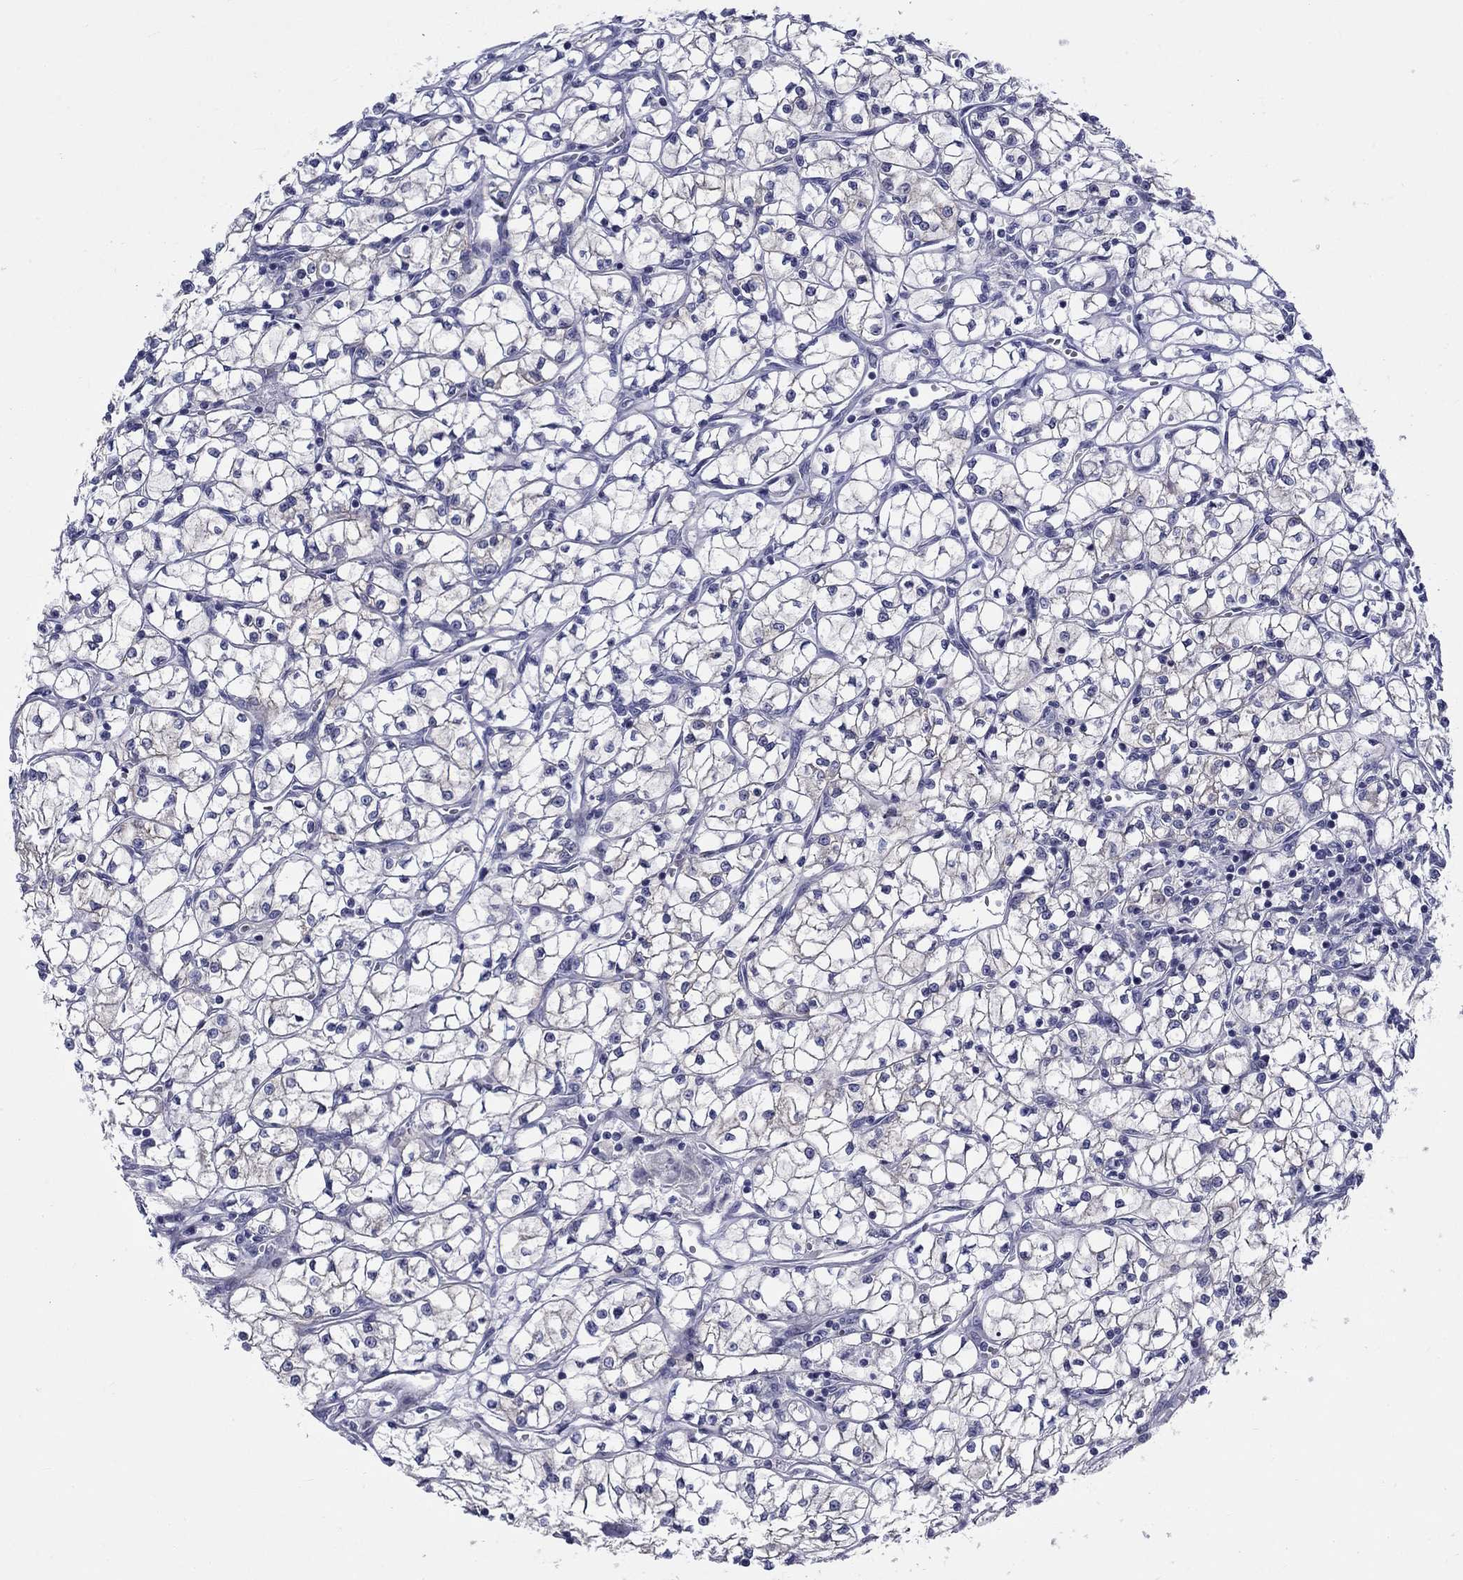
{"staining": {"intensity": "moderate", "quantity": "<25%", "location": "cytoplasmic/membranous"}, "tissue": "renal cancer", "cell_type": "Tumor cells", "image_type": "cancer", "snomed": [{"axis": "morphology", "description": "Adenocarcinoma, NOS"}, {"axis": "topography", "description": "Kidney"}], "caption": "High-magnification brightfield microscopy of adenocarcinoma (renal) stained with DAB (3,3'-diaminobenzidine) (brown) and counterstained with hematoxylin (blue). tumor cells exhibit moderate cytoplasmic/membranous positivity is seen in approximately<25% of cells. The protein is shown in brown color, while the nuclei are stained blue.", "gene": "C4orf19", "patient": {"sex": "female", "age": 64}}